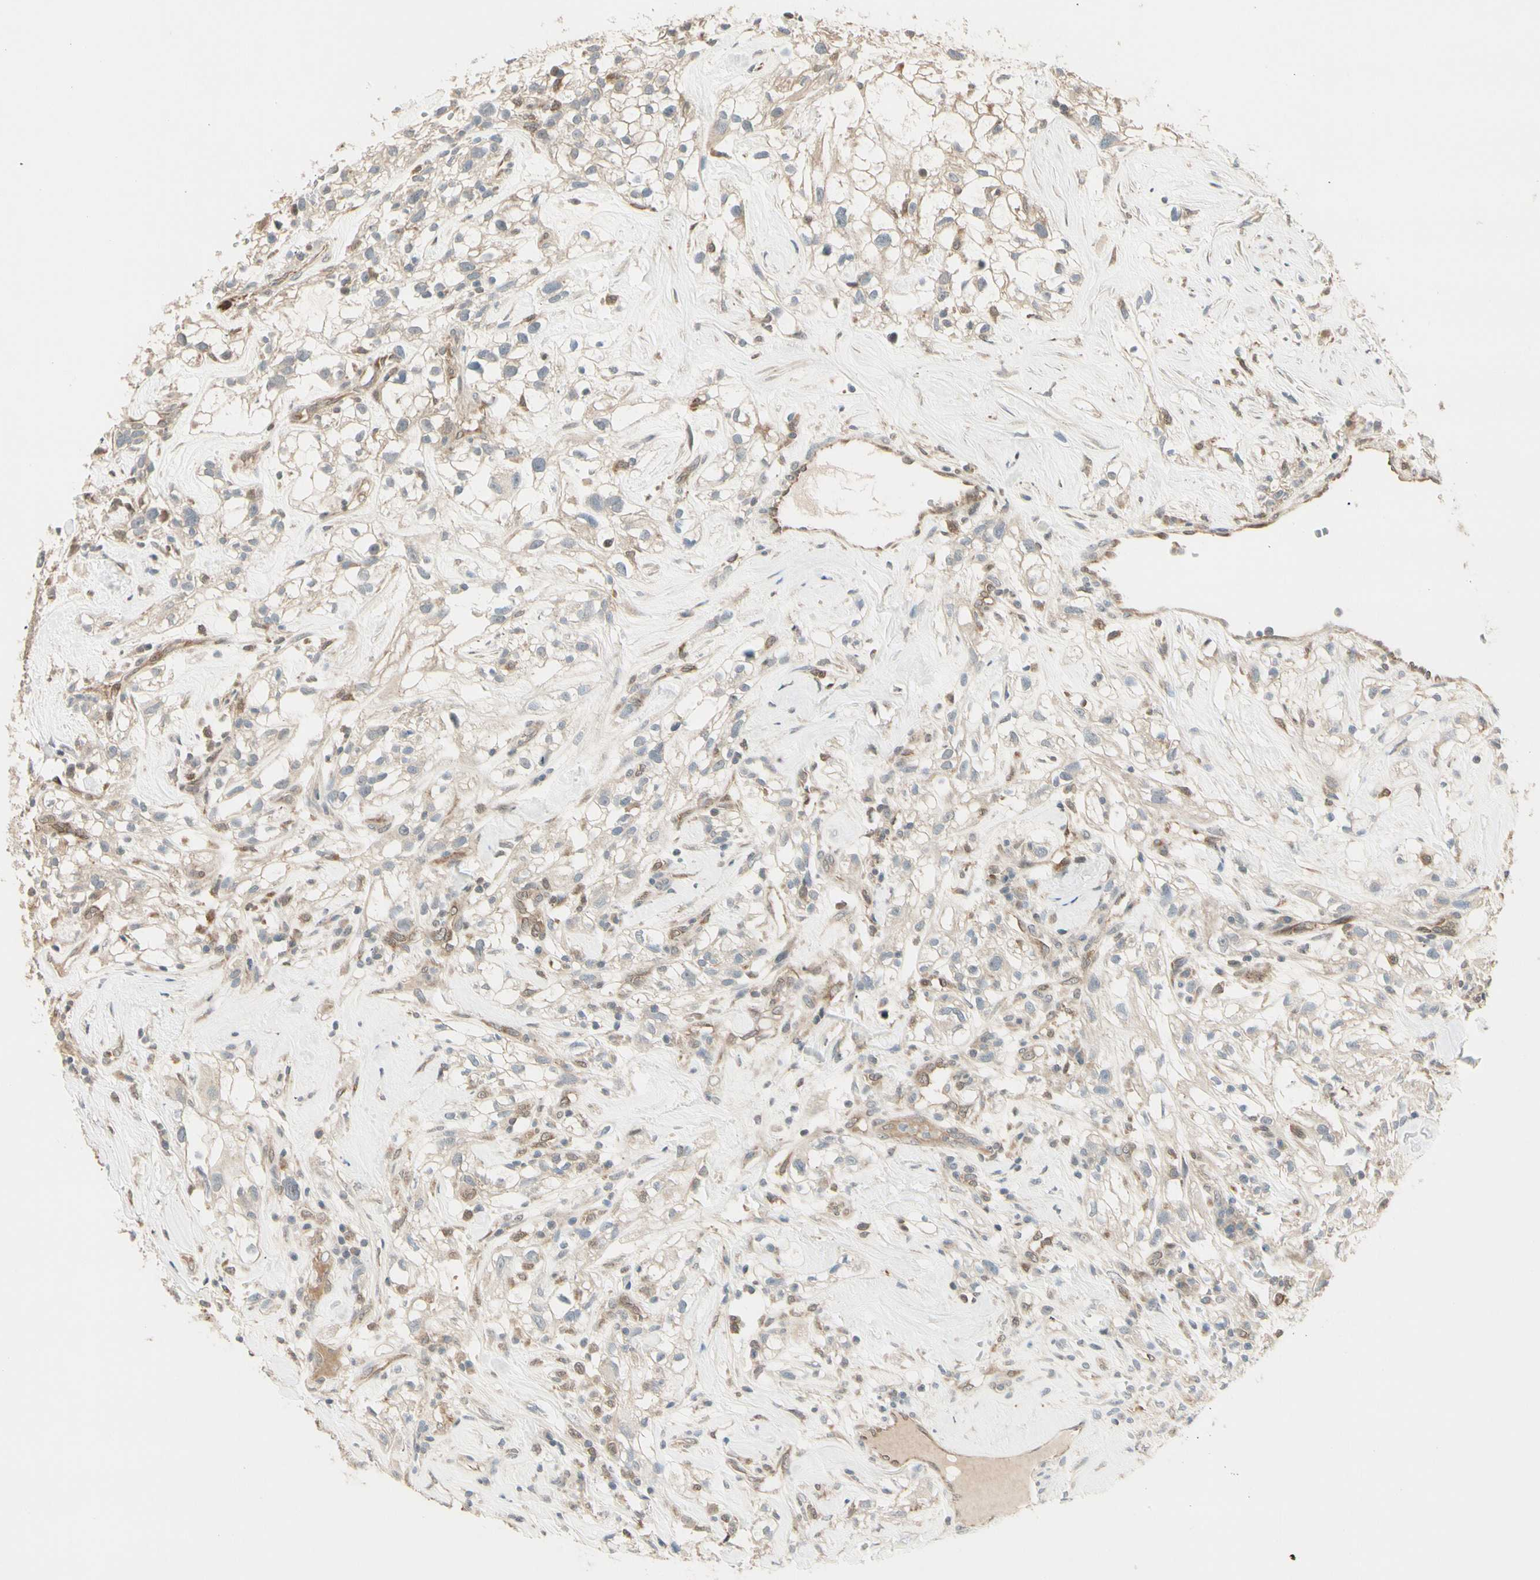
{"staining": {"intensity": "weak", "quantity": "25%-75%", "location": "cytoplasmic/membranous"}, "tissue": "renal cancer", "cell_type": "Tumor cells", "image_type": "cancer", "snomed": [{"axis": "morphology", "description": "Adenocarcinoma, NOS"}, {"axis": "topography", "description": "Kidney"}], "caption": "Immunohistochemistry (IHC) (DAB) staining of renal adenocarcinoma exhibits weak cytoplasmic/membranous protein positivity in approximately 25%-75% of tumor cells. (IHC, brightfield microscopy, high magnification).", "gene": "SVBP", "patient": {"sex": "female", "age": 60}}